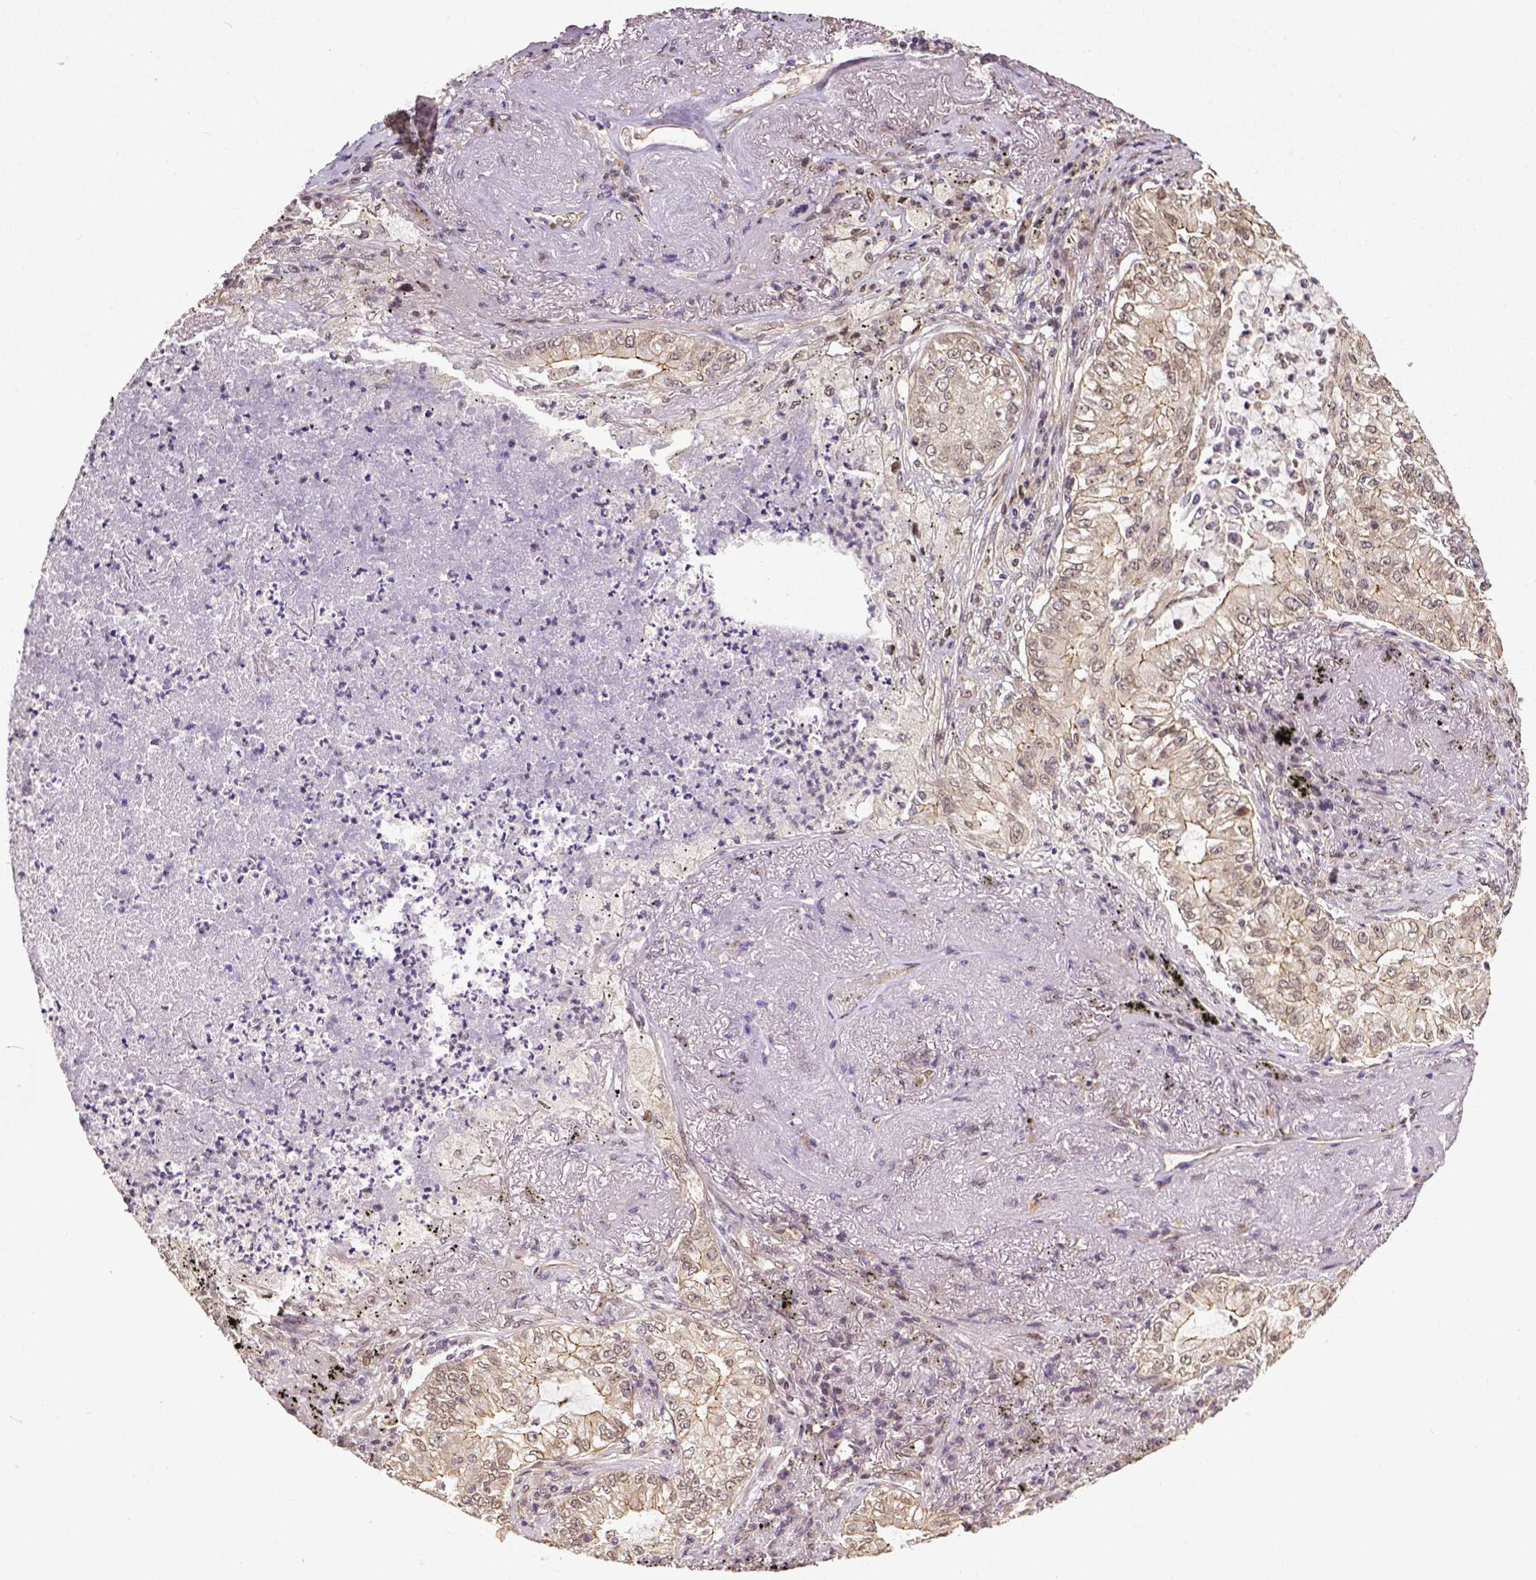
{"staining": {"intensity": "weak", "quantity": ">75%", "location": "cytoplasmic/membranous"}, "tissue": "lung cancer", "cell_type": "Tumor cells", "image_type": "cancer", "snomed": [{"axis": "morphology", "description": "Adenocarcinoma, NOS"}, {"axis": "topography", "description": "Lung"}], "caption": "About >75% of tumor cells in adenocarcinoma (lung) show weak cytoplasmic/membranous protein staining as visualized by brown immunohistochemical staining.", "gene": "DICER1", "patient": {"sex": "female", "age": 73}}